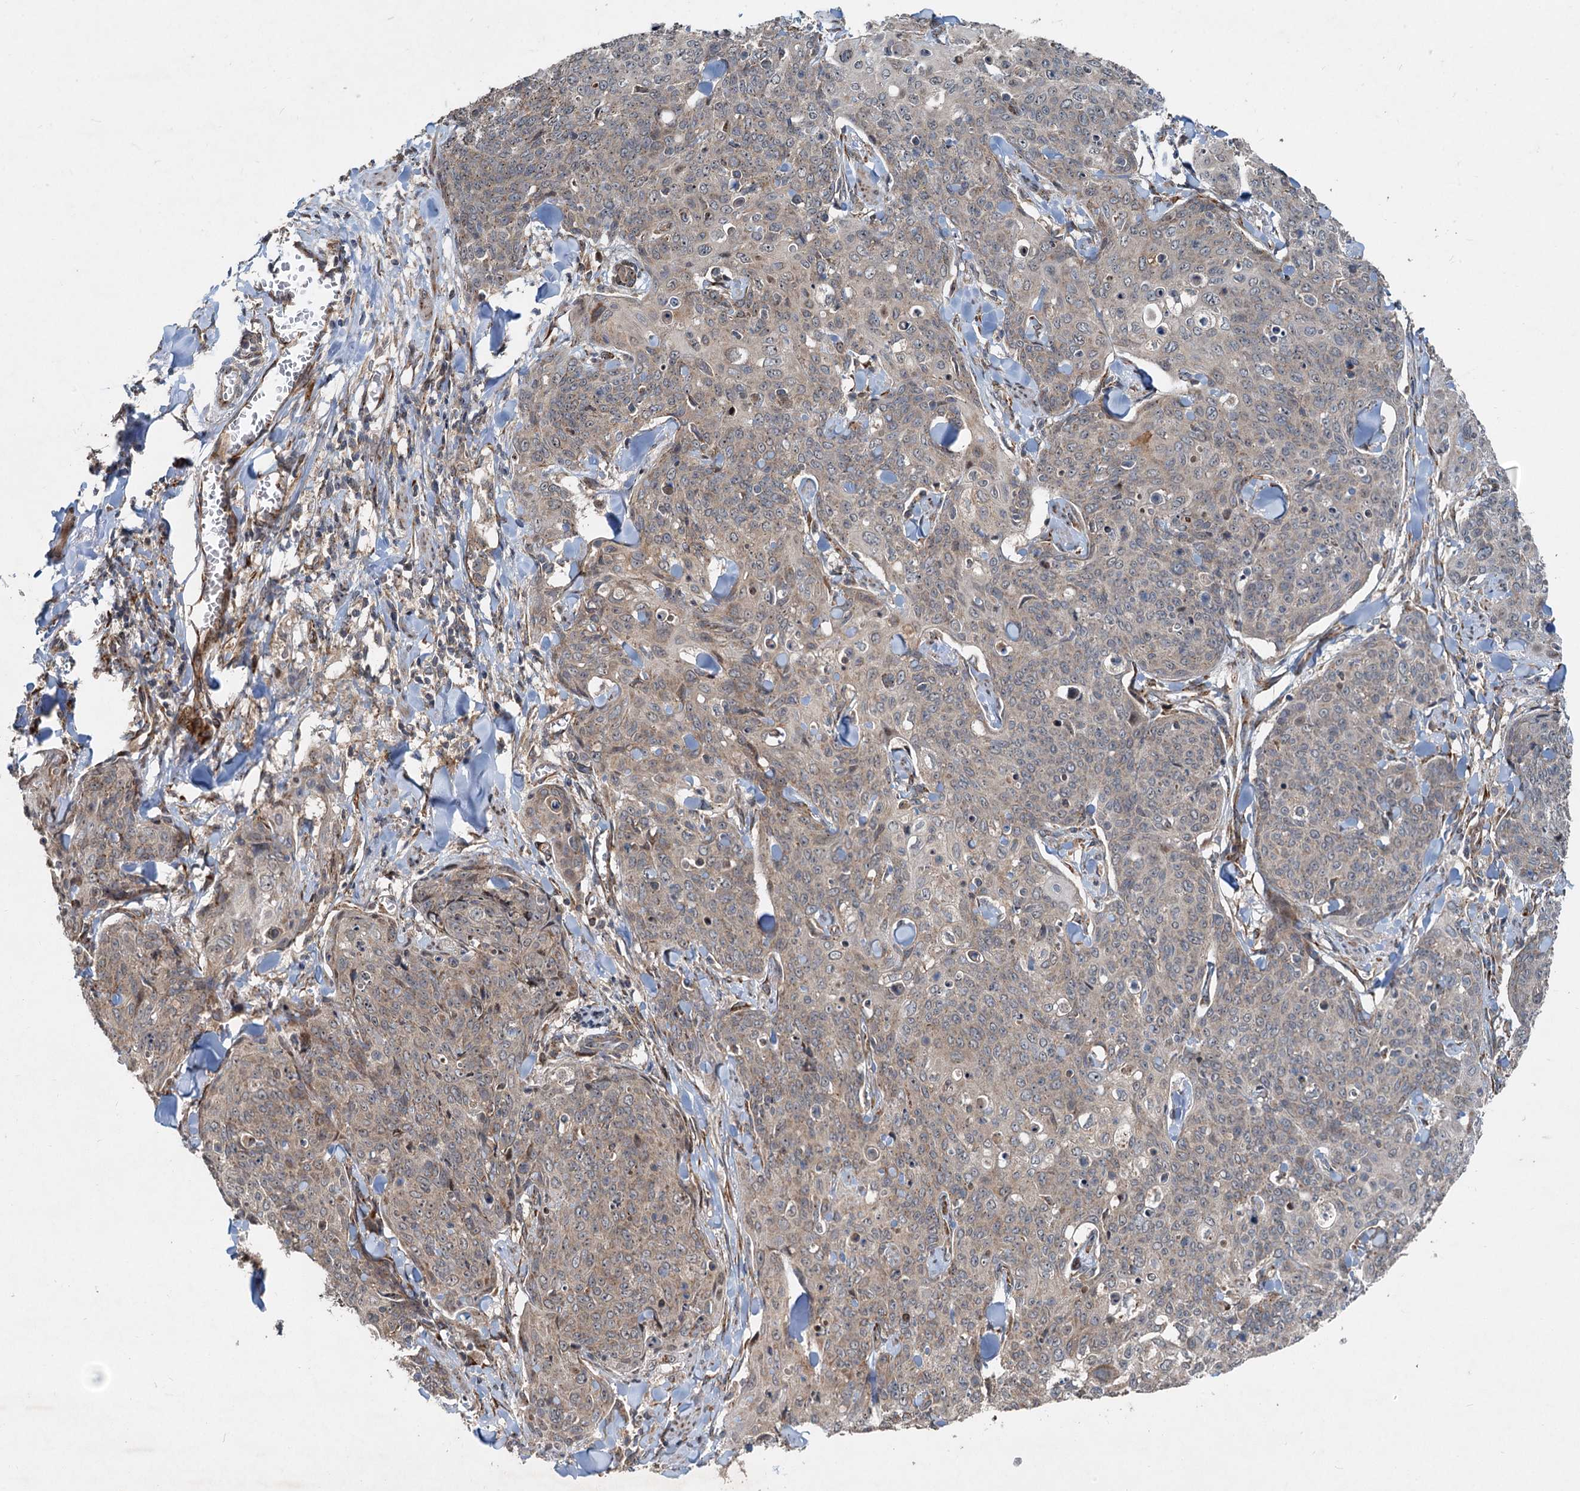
{"staining": {"intensity": "weak", "quantity": "25%-75%", "location": "cytoplasmic/membranous"}, "tissue": "skin cancer", "cell_type": "Tumor cells", "image_type": "cancer", "snomed": [{"axis": "morphology", "description": "Squamous cell carcinoma, NOS"}, {"axis": "topography", "description": "Skin"}, {"axis": "topography", "description": "Vulva"}], "caption": "This is a histology image of IHC staining of skin cancer (squamous cell carcinoma), which shows weak expression in the cytoplasmic/membranous of tumor cells.", "gene": "CEP68", "patient": {"sex": "female", "age": 85}}